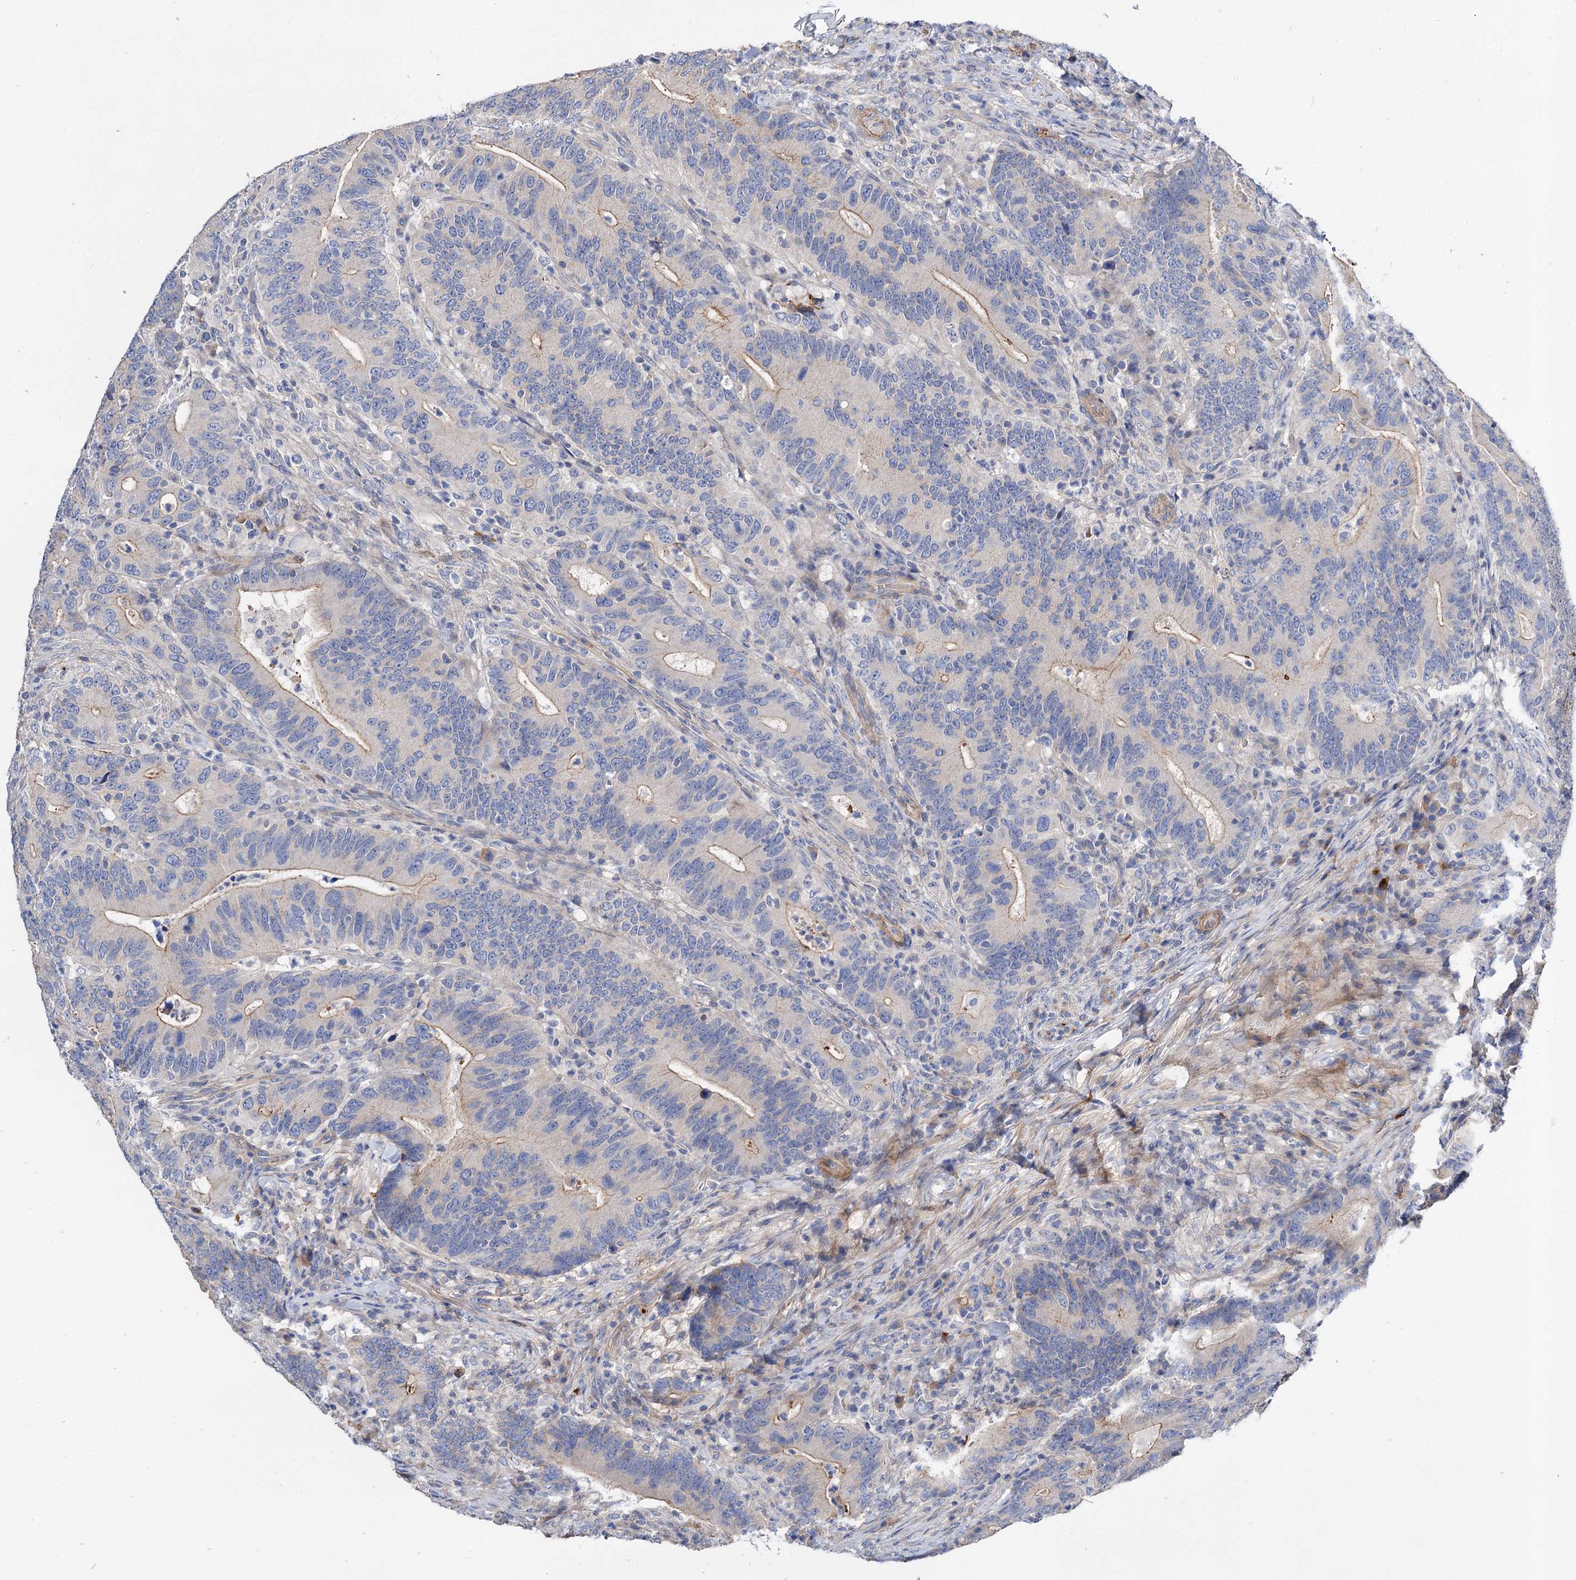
{"staining": {"intensity": "moderate", "quantity": "<25%", "location": "cytoplasmic/membranous"}, "tissue": "colorectal cancer", "cell_type": "Tumor cells", "image_type": "cancer", "snomed": [{"axis": "morphology", "description": "Adenocarcinoma, NOS"}, {"axis": "topography", "description": "Colon"}], "caption": "A brown stain highlights moderate cytoplasmic/membranous staining of a protein in colorectal cancer tumor cells.", "gene": "NUDCD2", "patient": {"sex": "female", "age": 66}}